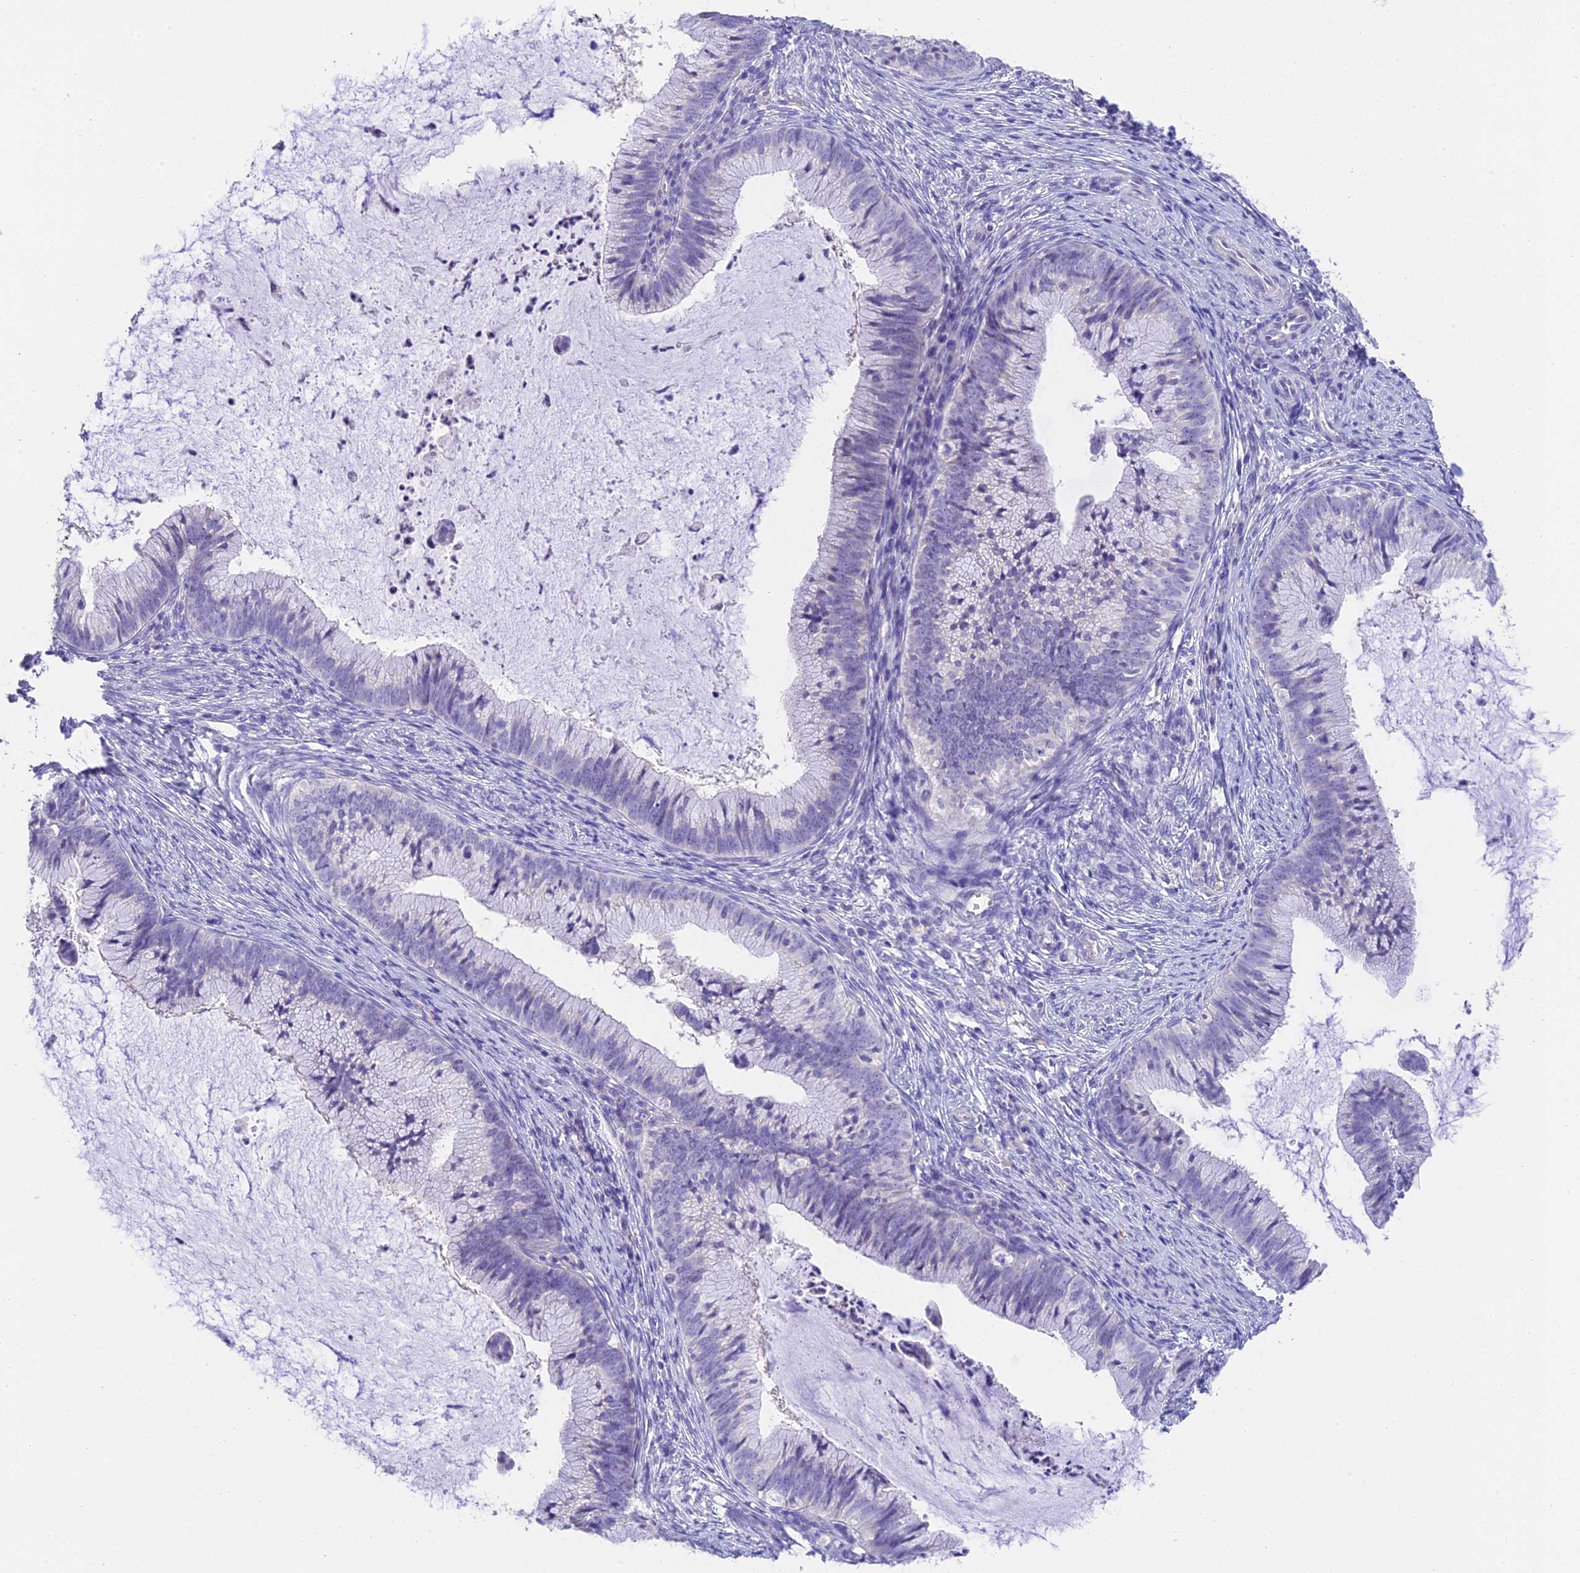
{"staining": {"intensity": "negative", "quantity": "none", "location": "none"}, "tissue": "cervical cancer", "cell_type": "Tumor cells", "image_type": "cancer", "snomed": [{"axis": "morphology", "description": "Adenocarcinoma, NOS"}, {"axis": "topography", "description": "Cervix"}], "caption": "High magnification brightfield microscopy of cervical cancer stained with DAB (3,3'-diaminobenzidine) (brown) and counterstained with hematoxylin (blue): tumor cells show no significant staining.", "gene": "TNNC2", "patient": {"sex": "female", "age": 36}}